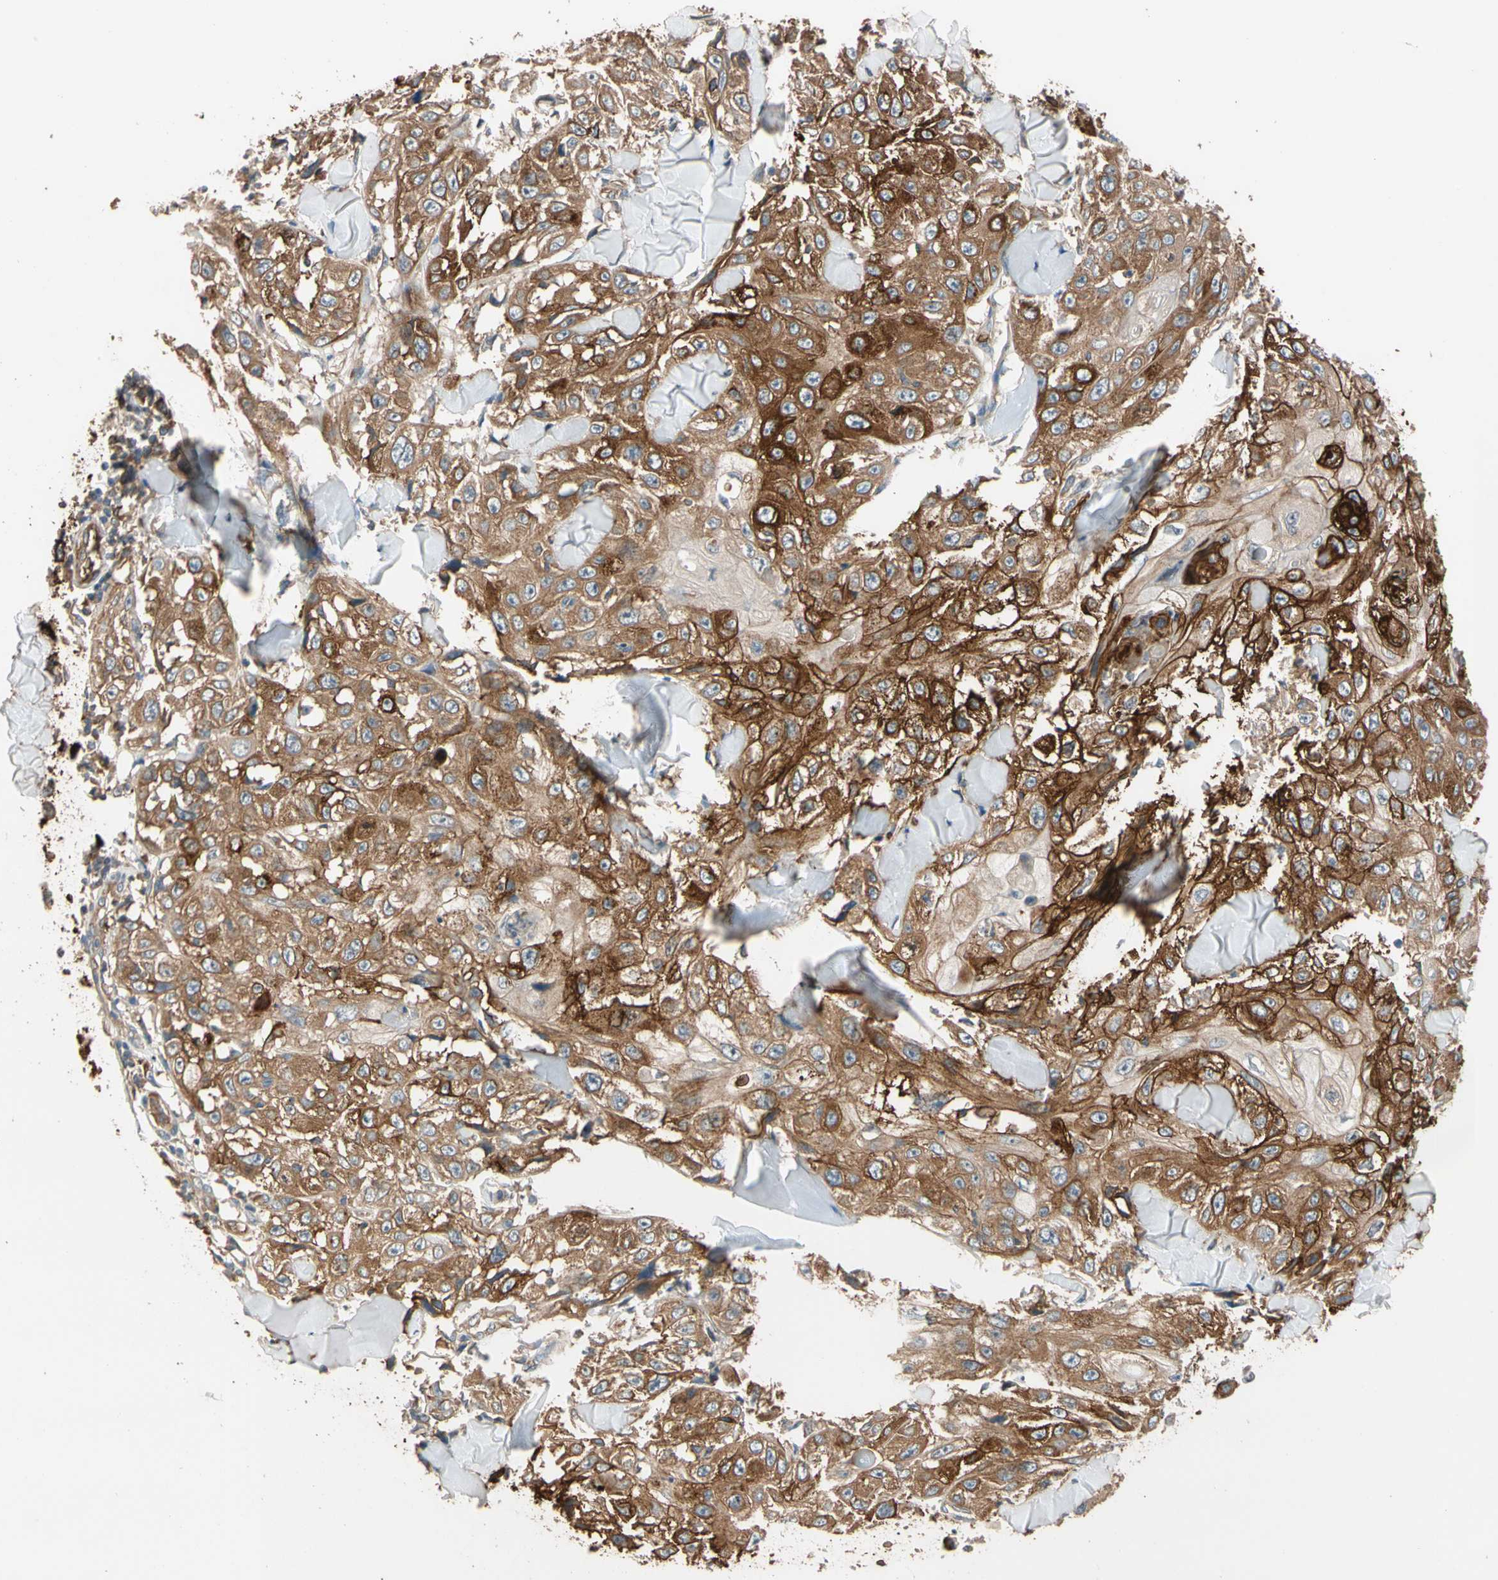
{"staining": {"intensity": "strong", "quantity": ">75%", "location": "cytoplasmic/membranous"}, "tissue": "skin cancer", "cell_type": "Tumor cells", "image_type": "cancer", "snomed": [{"axis": "morphology", "description": "Squamous cell carcinoma, NOS"}, {"axis": "topography", "description": "Skin"}], "caption": "Human squamous cell carcinoma (skin) stained with a protein marker reveals strong staining in tumor cells.", "gene": "RIOK2", "patient": {"sex": "male", "age": 86}}